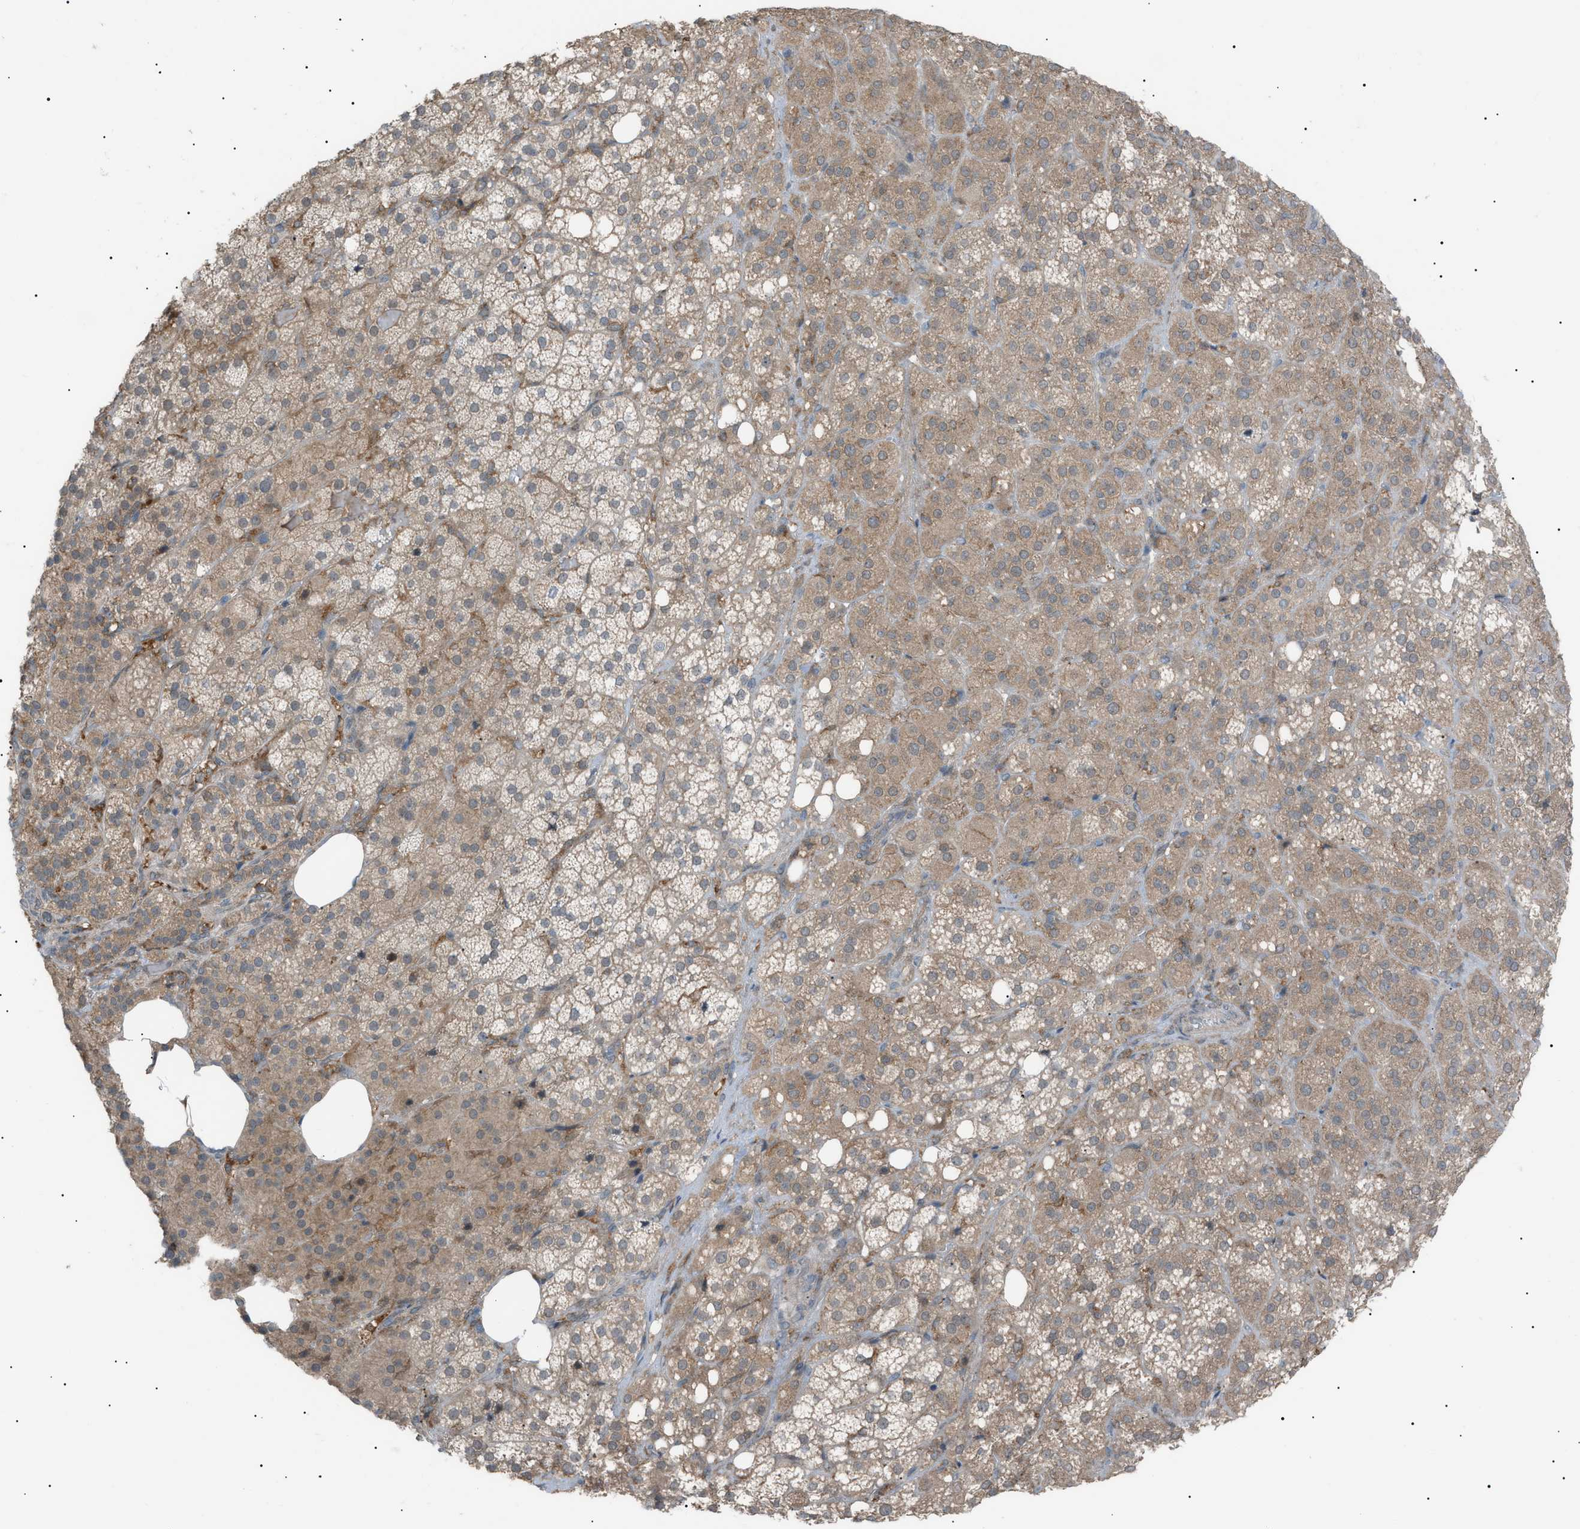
{"staining": {"intensity": "moderate", "quantity": ">75%", "location": "cytoplasmic/membranous"}, "tissue": "adrenal gland", "cell_type": "Glandular cells", "image_type": "normal", "snomed": [{"axis": "morphology", "description": "Normal tissue, NOS"}, {"axis": "topography", "description": "Adrenal gland"}], "caption": "Protein staining displays moderate cytoplasmic/membranous positivity in about >75% of glandular cells in normal adrenal gland. Using DAB (brown) and hematoxylin (blue) stains, captured at high magnification using brightfield microscopy.", "gene": "LPIN2", "patient": {"sex": "female", "age": 59}}